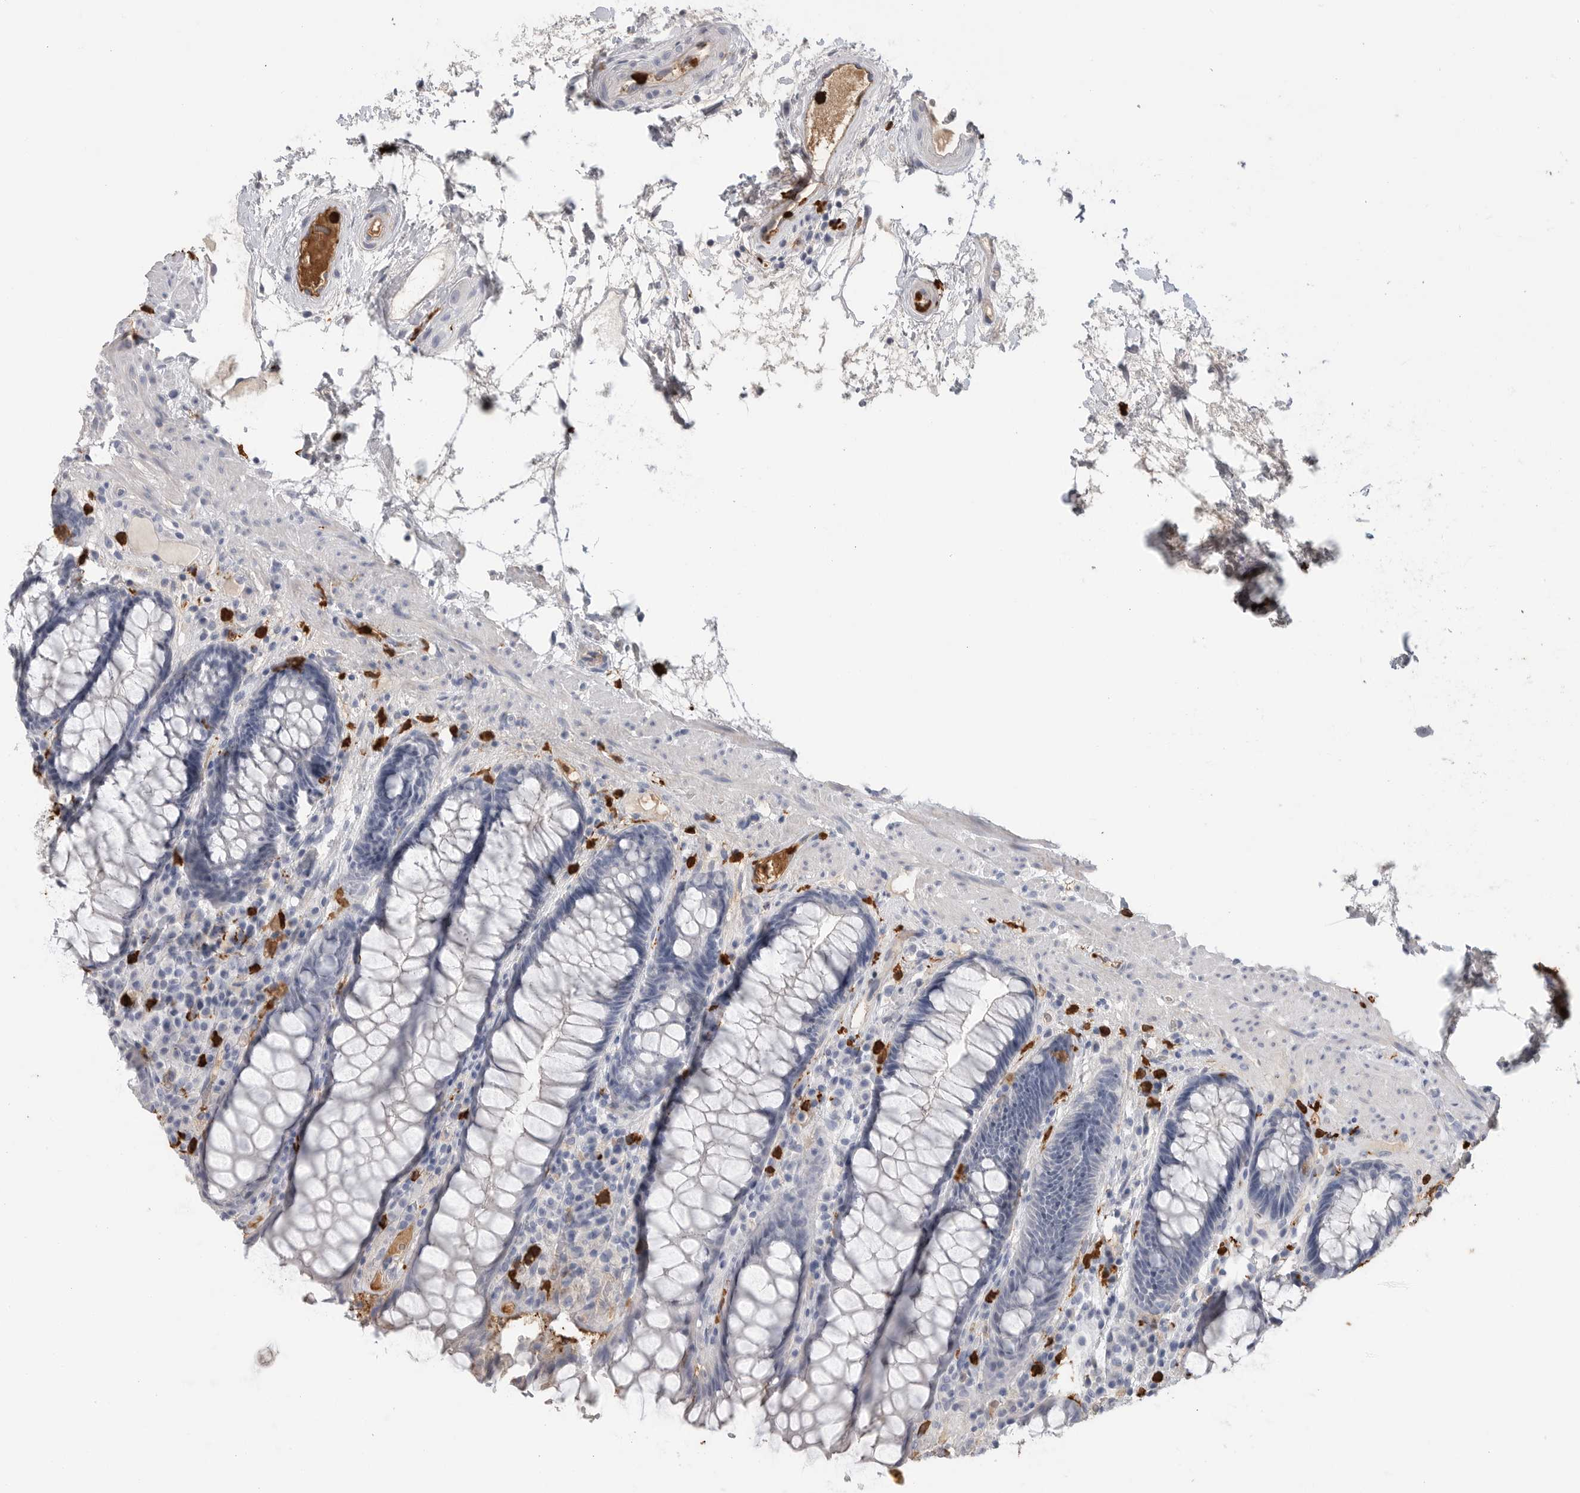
{"staining": {"intensity": "negative", "quantity": "none", "location": "none"}, "tissue": "rectum", "cell_type": "Glandular cells", "image_type": "normal", "snomed": [{"axis": "morphology", "description": "Normal tissue, NOS"}, {"axis": "topography", "description": "Rectum"}], "caption": "IHC micrograph of unremarkable rectum stained for a protein (brown), which demonstrates no expression in glandular cells.", "gene": "CYB561D1", "patient": {"sex": "male", "age": 64}}